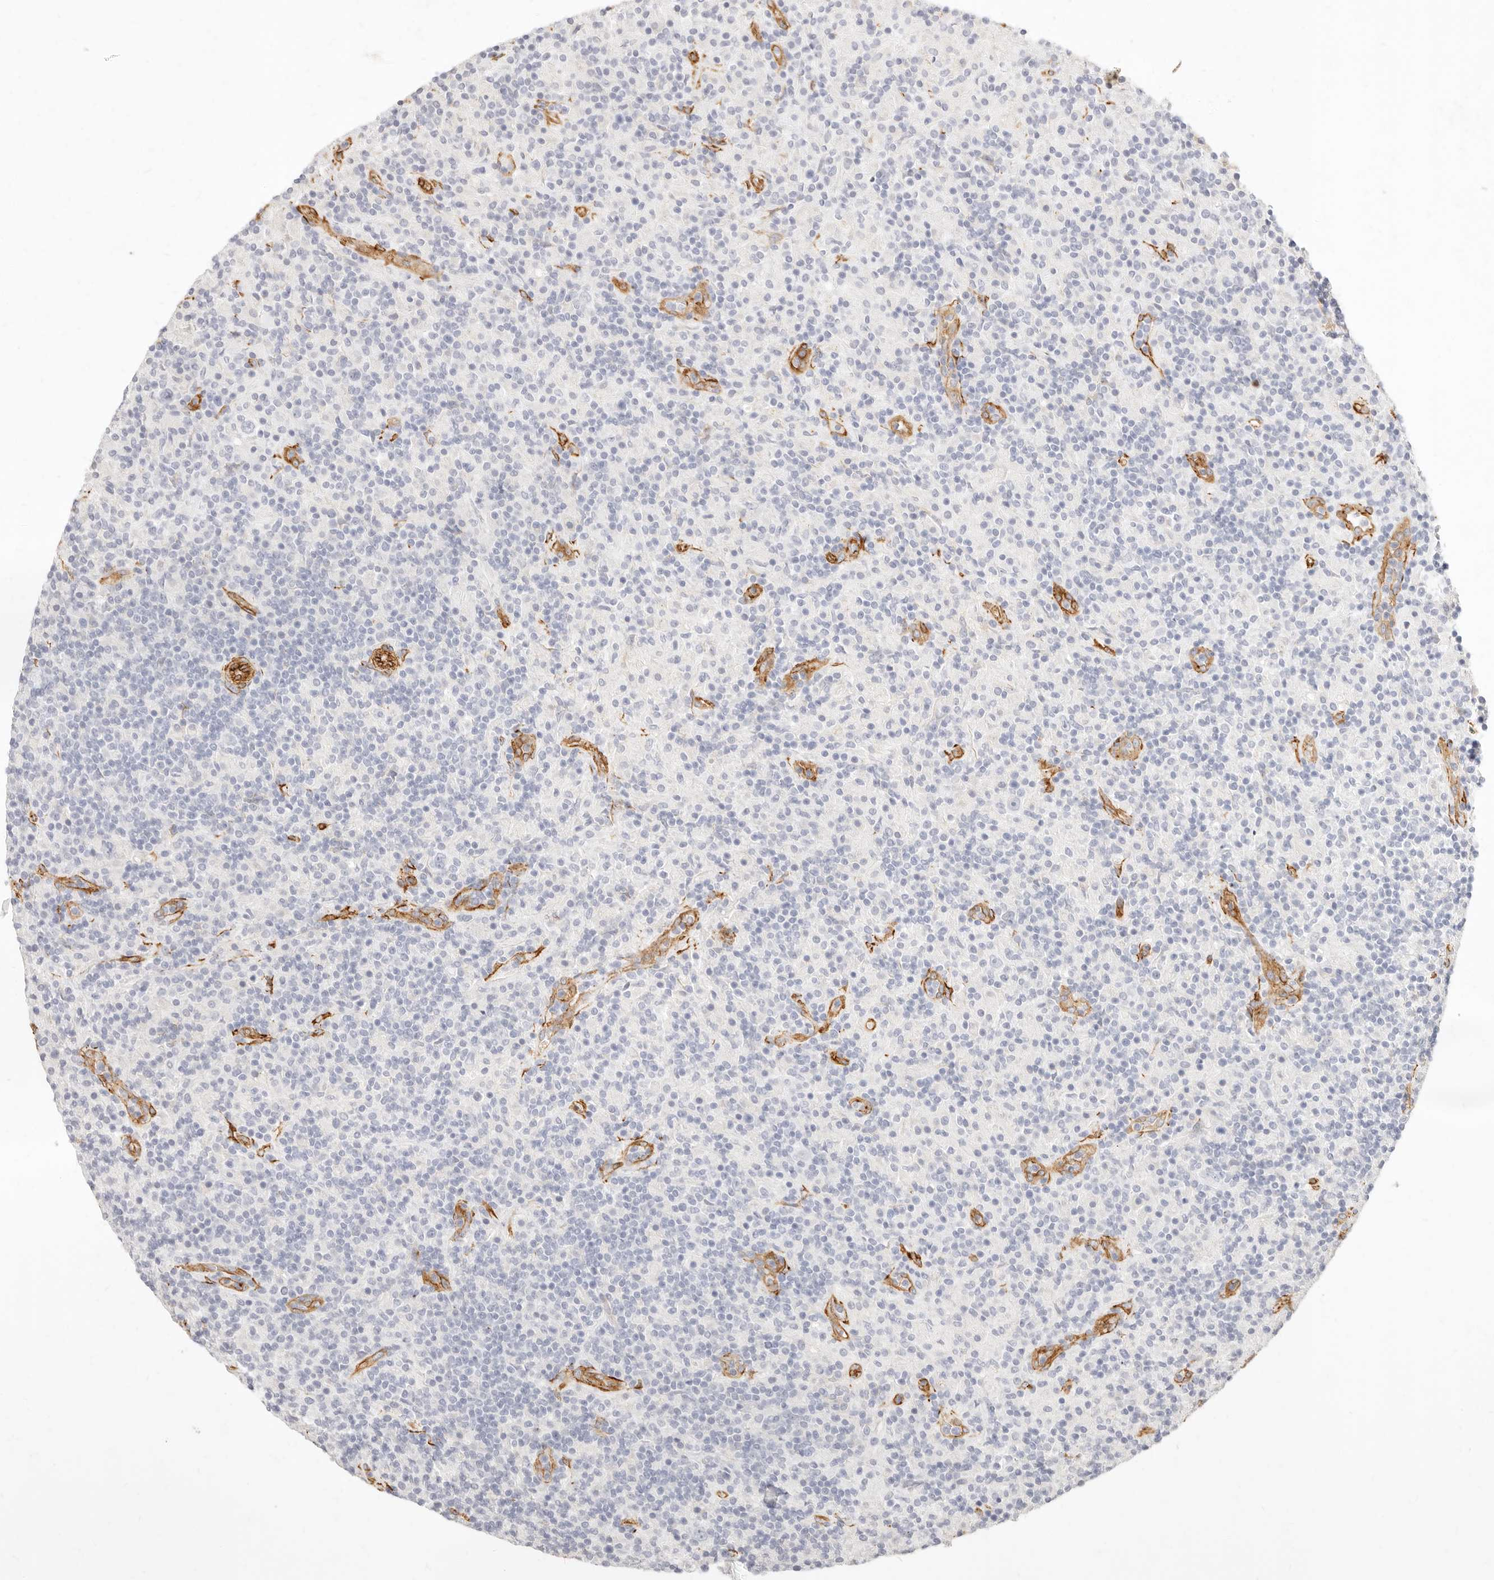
{"staining": {"intensity": "negative", "quantity": "none", "location": "none"}, "tissue": "lymphoma", "cell_type": "Tumor cells", "image_type": "cancer", "snomed": [{"axis": "morphology", "description": "Hodgkin's disease, NOS"}, {"axis": "topography", "description": "Lymph node"}], "caption": "Tumor cells are negative for brown protein staining in Hodgkin's disease.", "gene": "NUS1", "patient": {"sex": "male", "age": 70}}